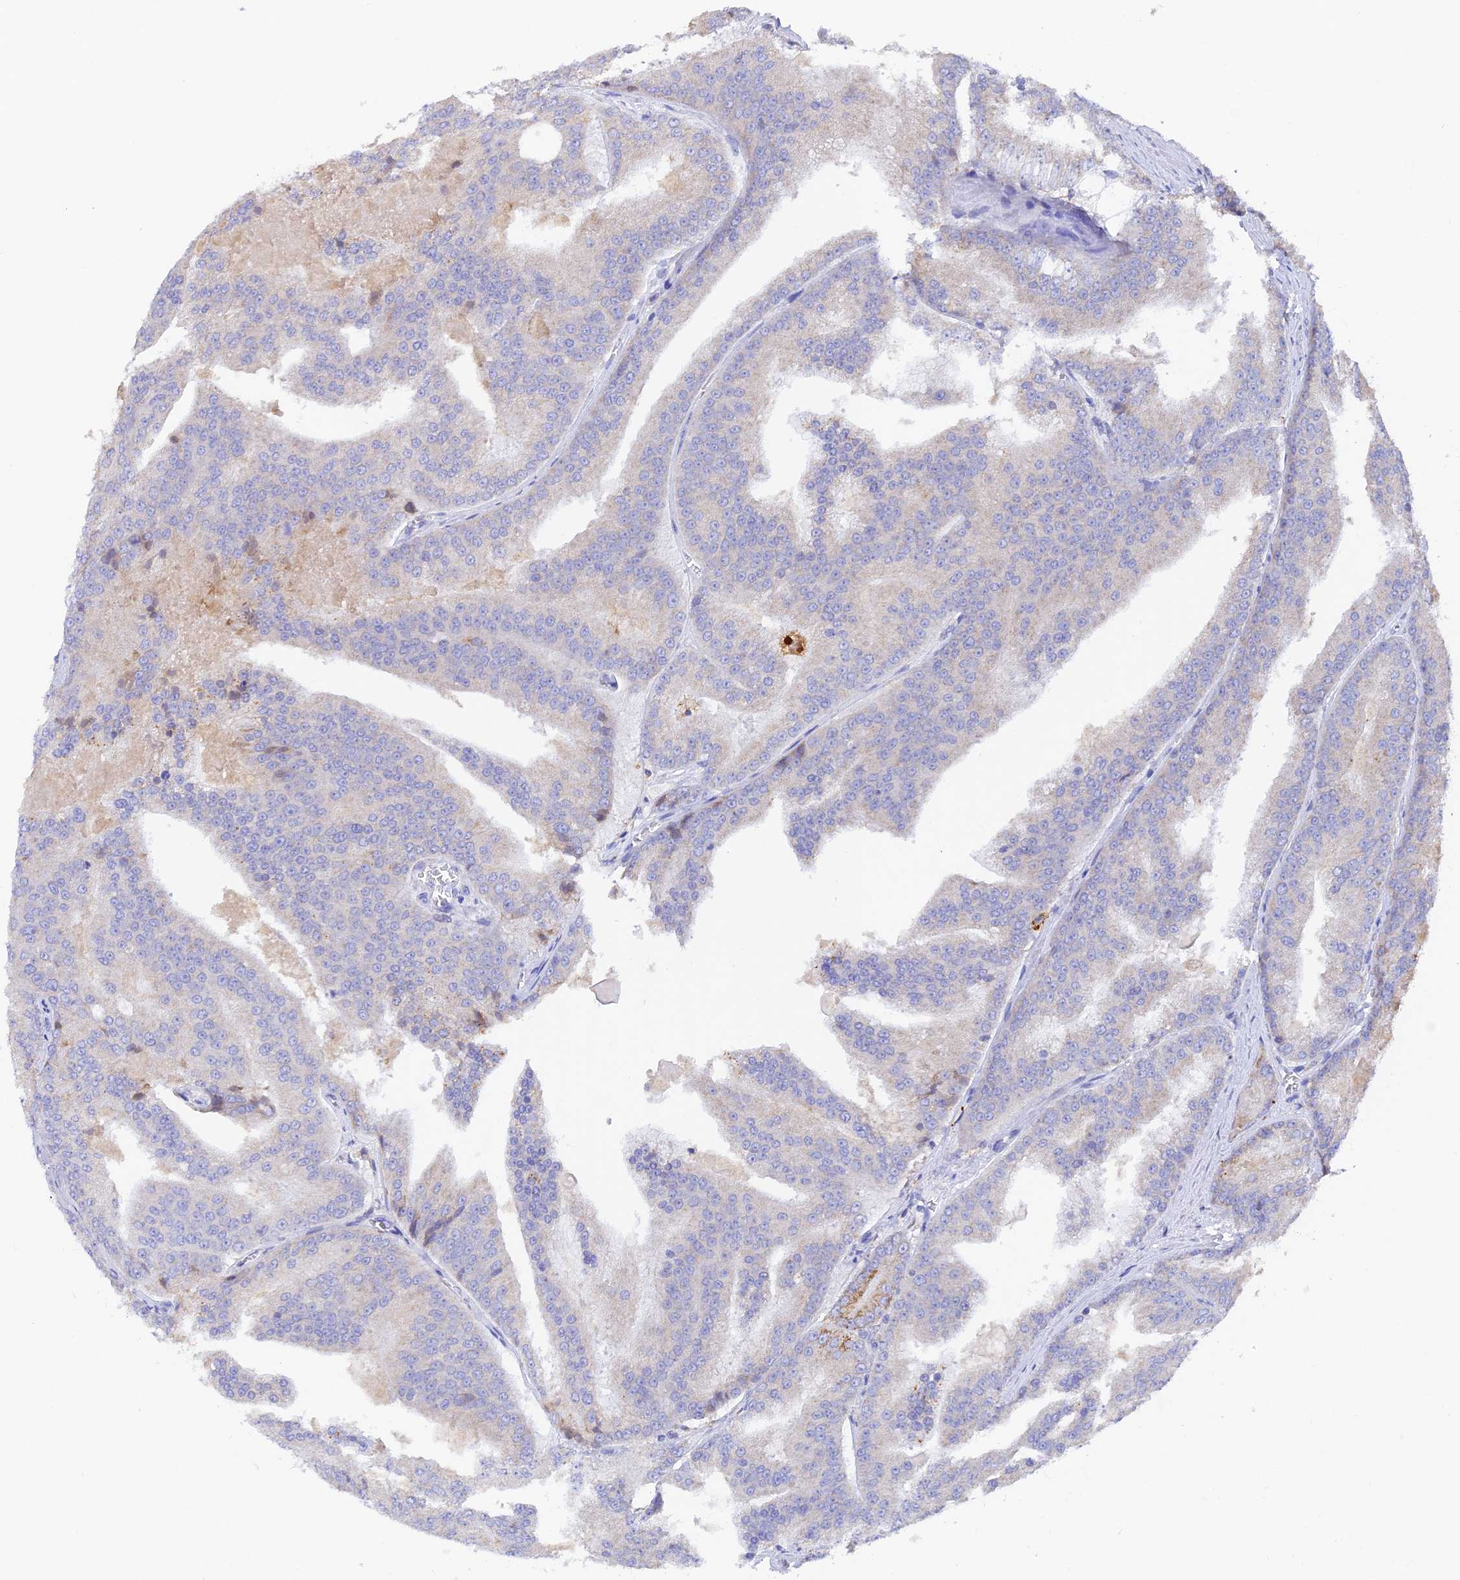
{"staining": {"intensity": "negative", "quantity": "none", "location": "none"}, "tissue": "prostate cancer", "cell_type": "Tumor cells", "image_type": "cancer", "snomed": [{"axis": "morphology", "description": "Adenocarcinoma, High grade"}, {"axis": "topography", "description": "Prostate"}], "caption": "High power microscopy micrograph of an IHC histopathology image of prostate high-grade adenocarcinoma, revealing no significant expression in tumor cells. The staining was performed using DAB (3,3'-diaminobenzidine) to visualize the protein expression in brown, while the nuclei were stained in blue with hematoxylin (Magnification: 20x).", "gene": "VKORC1", "patient": {"sex": "male", "age": 61}}